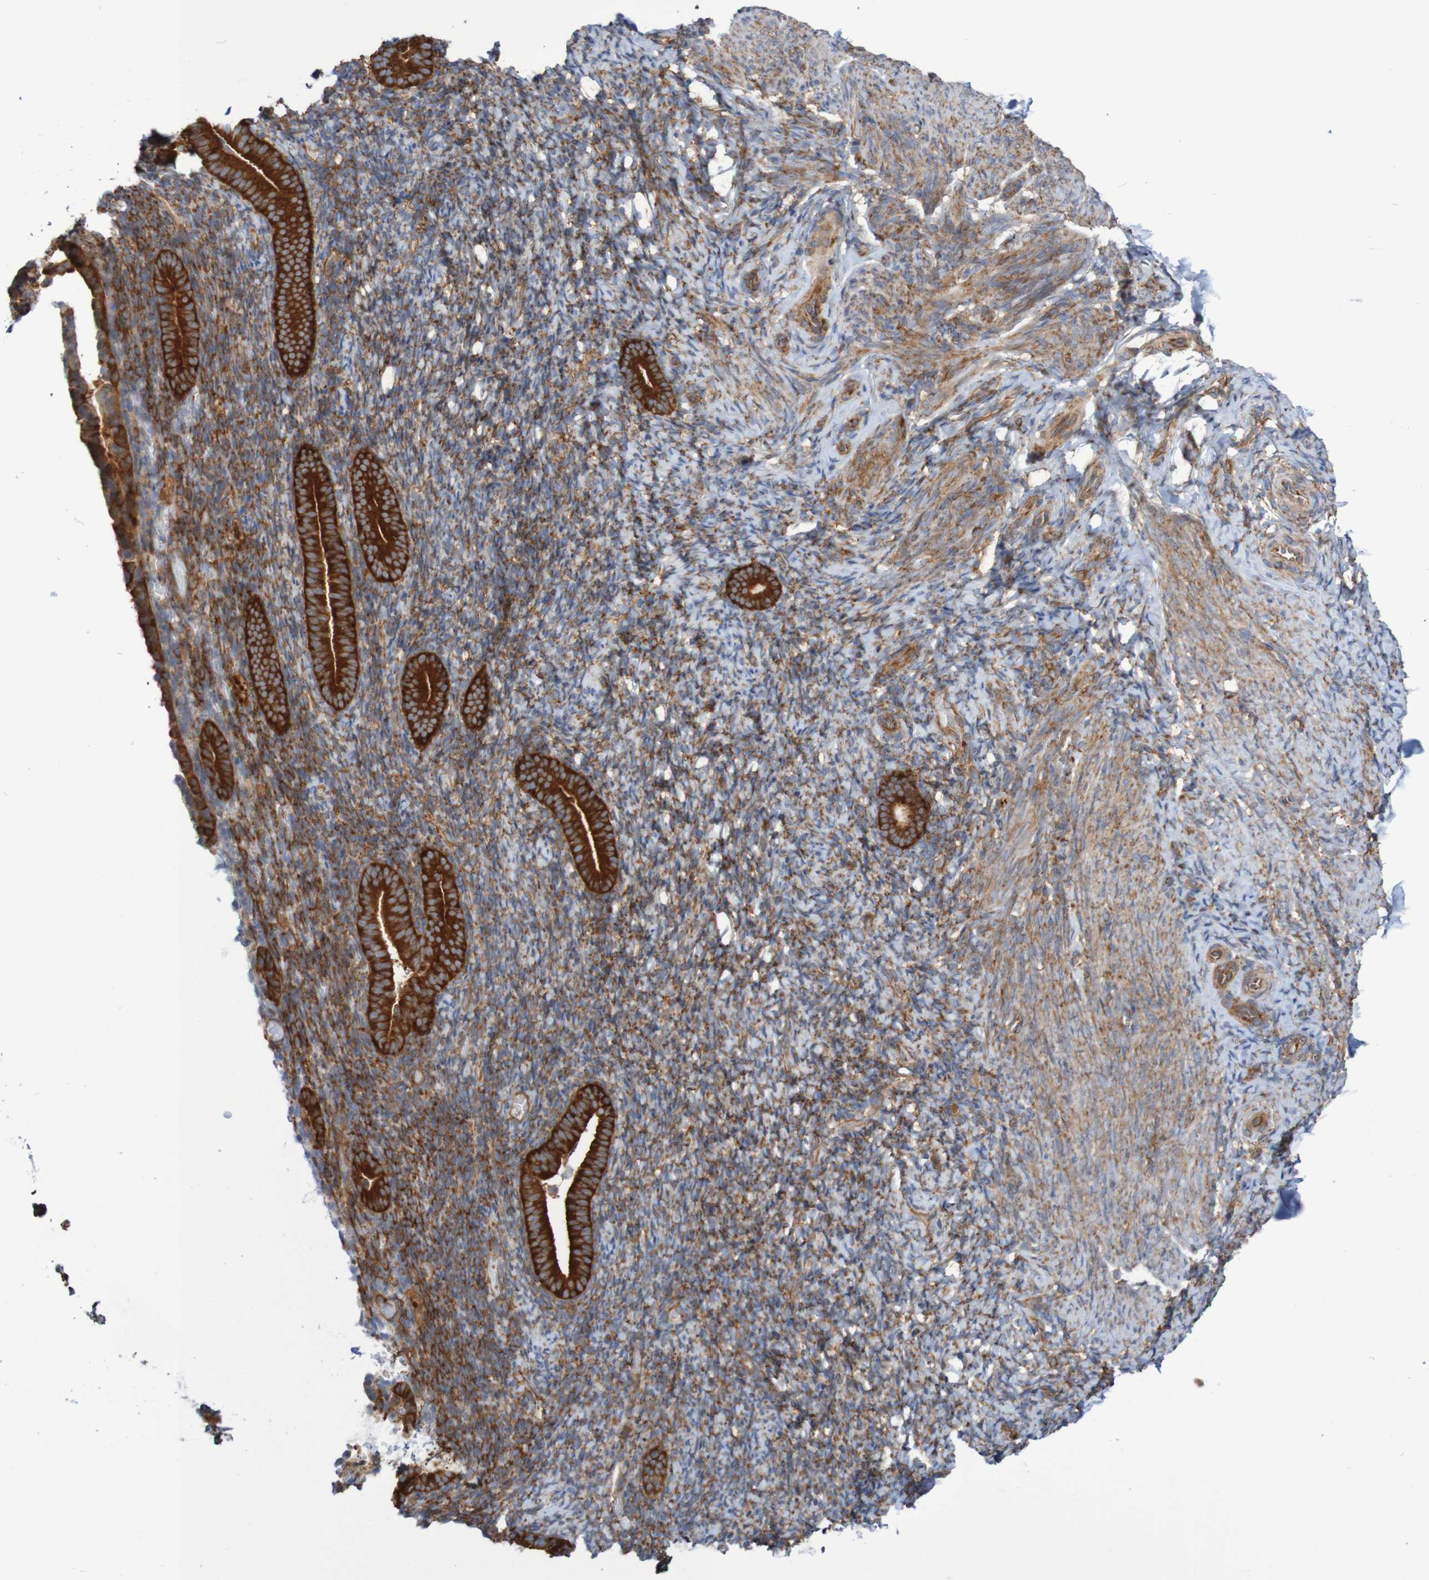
{"staining": {"intensity": "moderate", "quantity": ">75%", "location": "cytoplasmic/membranous"}, "tissue": "endometrium", "cell_type": "Cells in endometrial stroma", "image_type": "normal", "snomed": [{"axis": "morphology", "description": "Normal tissue, NOS"}, {"axis": "topography", "description": "Endometrium"}], "caption": "IHC (DAB (3,3'-diaminobenzidine)) staining of normal human endometrium demonstrates moderate cytoplasmic/membranous protein expression in about >75% of cells in endometrial stroma. The protein of interest is stained brown, and the nuclei are stained in blue (DAB IHC with brightfield microscopy, high magnification).", "gene": "LRRC47", "patient": {"sex": "female", "age": 51}}